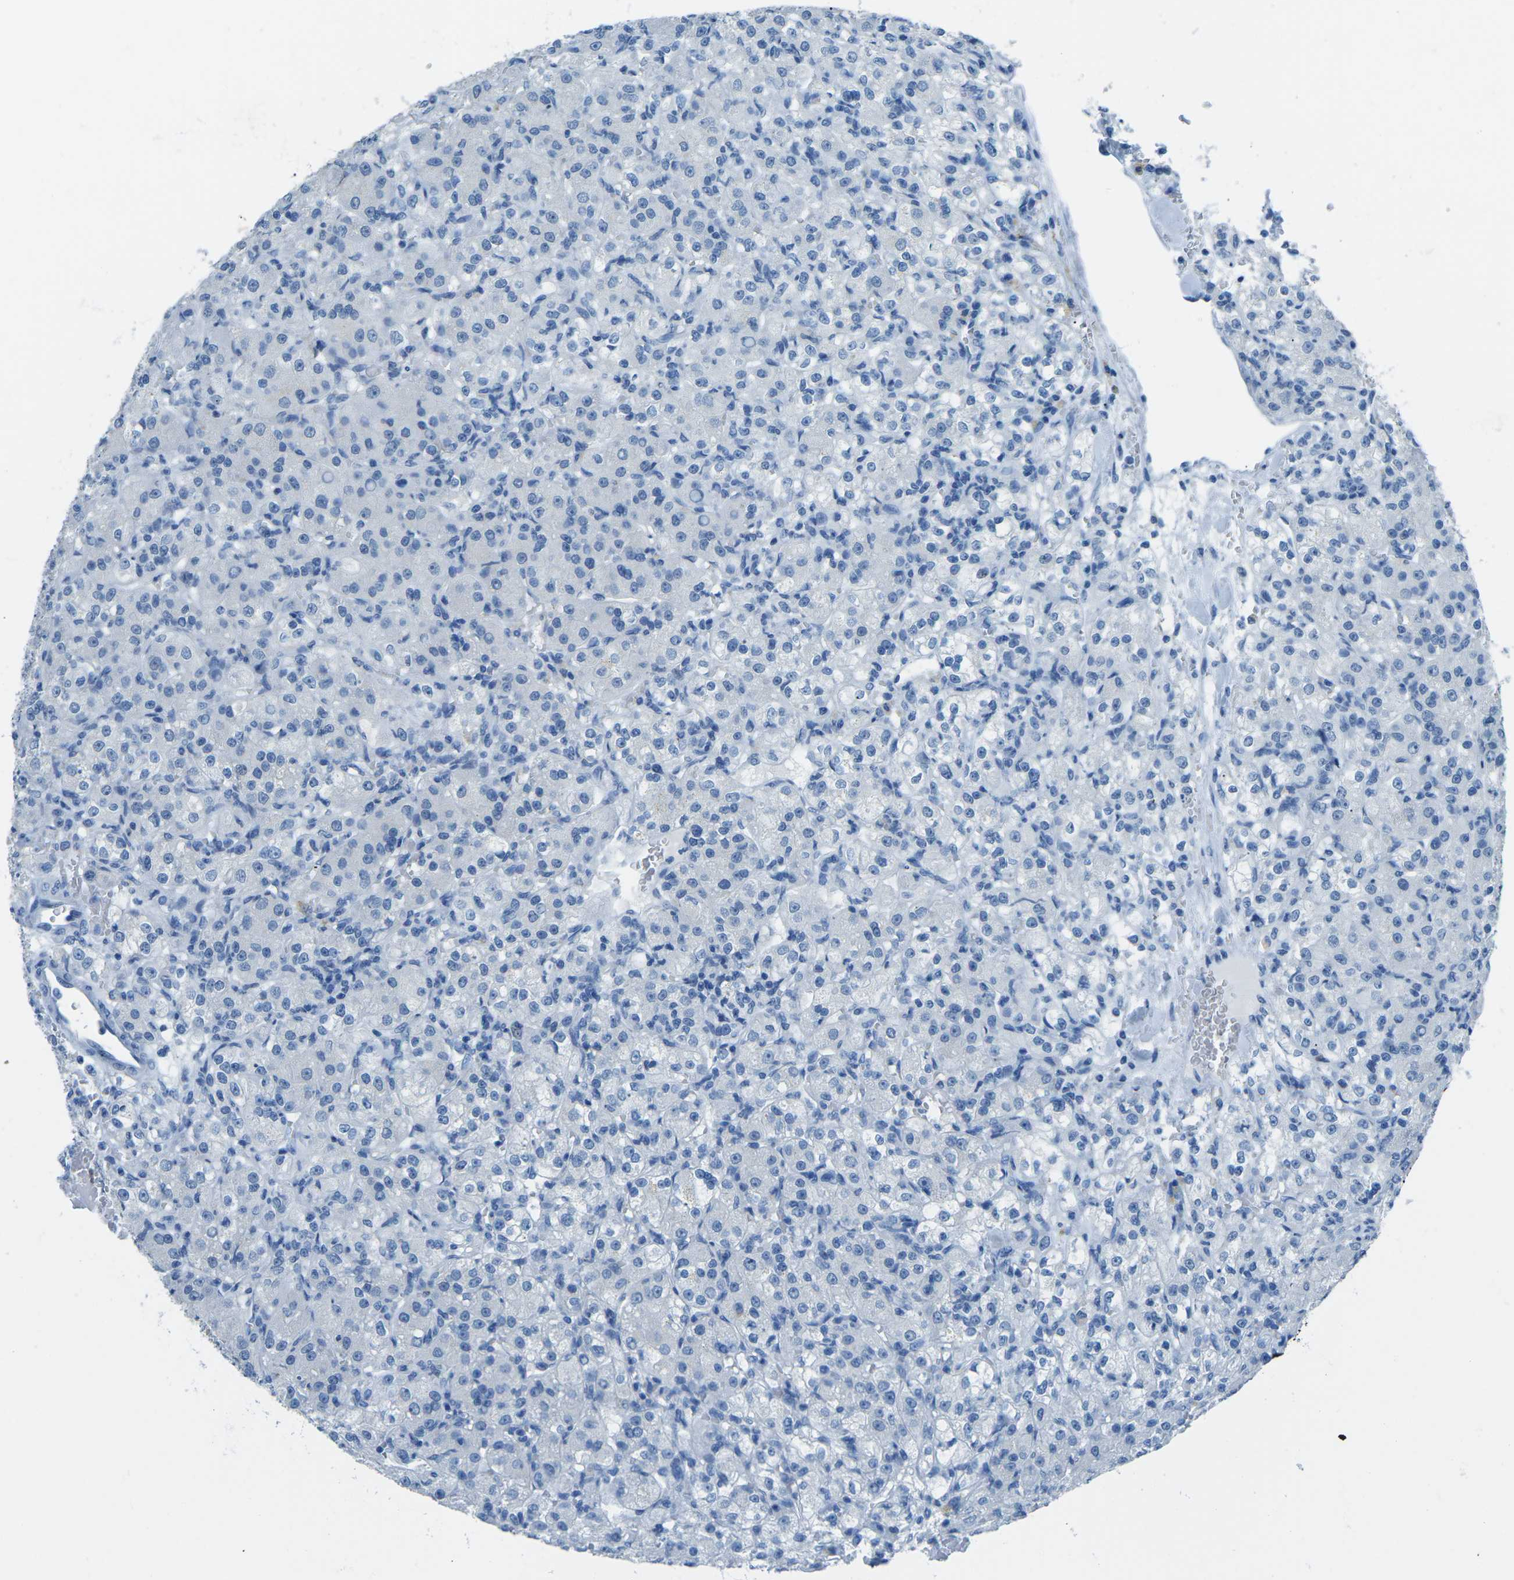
{"staining": {"intensity": "negative", "quantity": "none", "location": "none"}, "tissue": "renal cancer", "cell_type": "Tumor cells", "image_type": "cancer", "snomed": [{"axis": "morphology", "description": "Normal tissue, NOS"}, {"axis": "morphology", "description": "Adenocarcinoma, NOS"}, {"axis": "topography", "description": "Kidney"}], "caption": "A photomicrograph of human renal cancer is negative for staining in tumor cells.", "gene": "MYH8", "patient": {"sex": "male", "age": 61}}